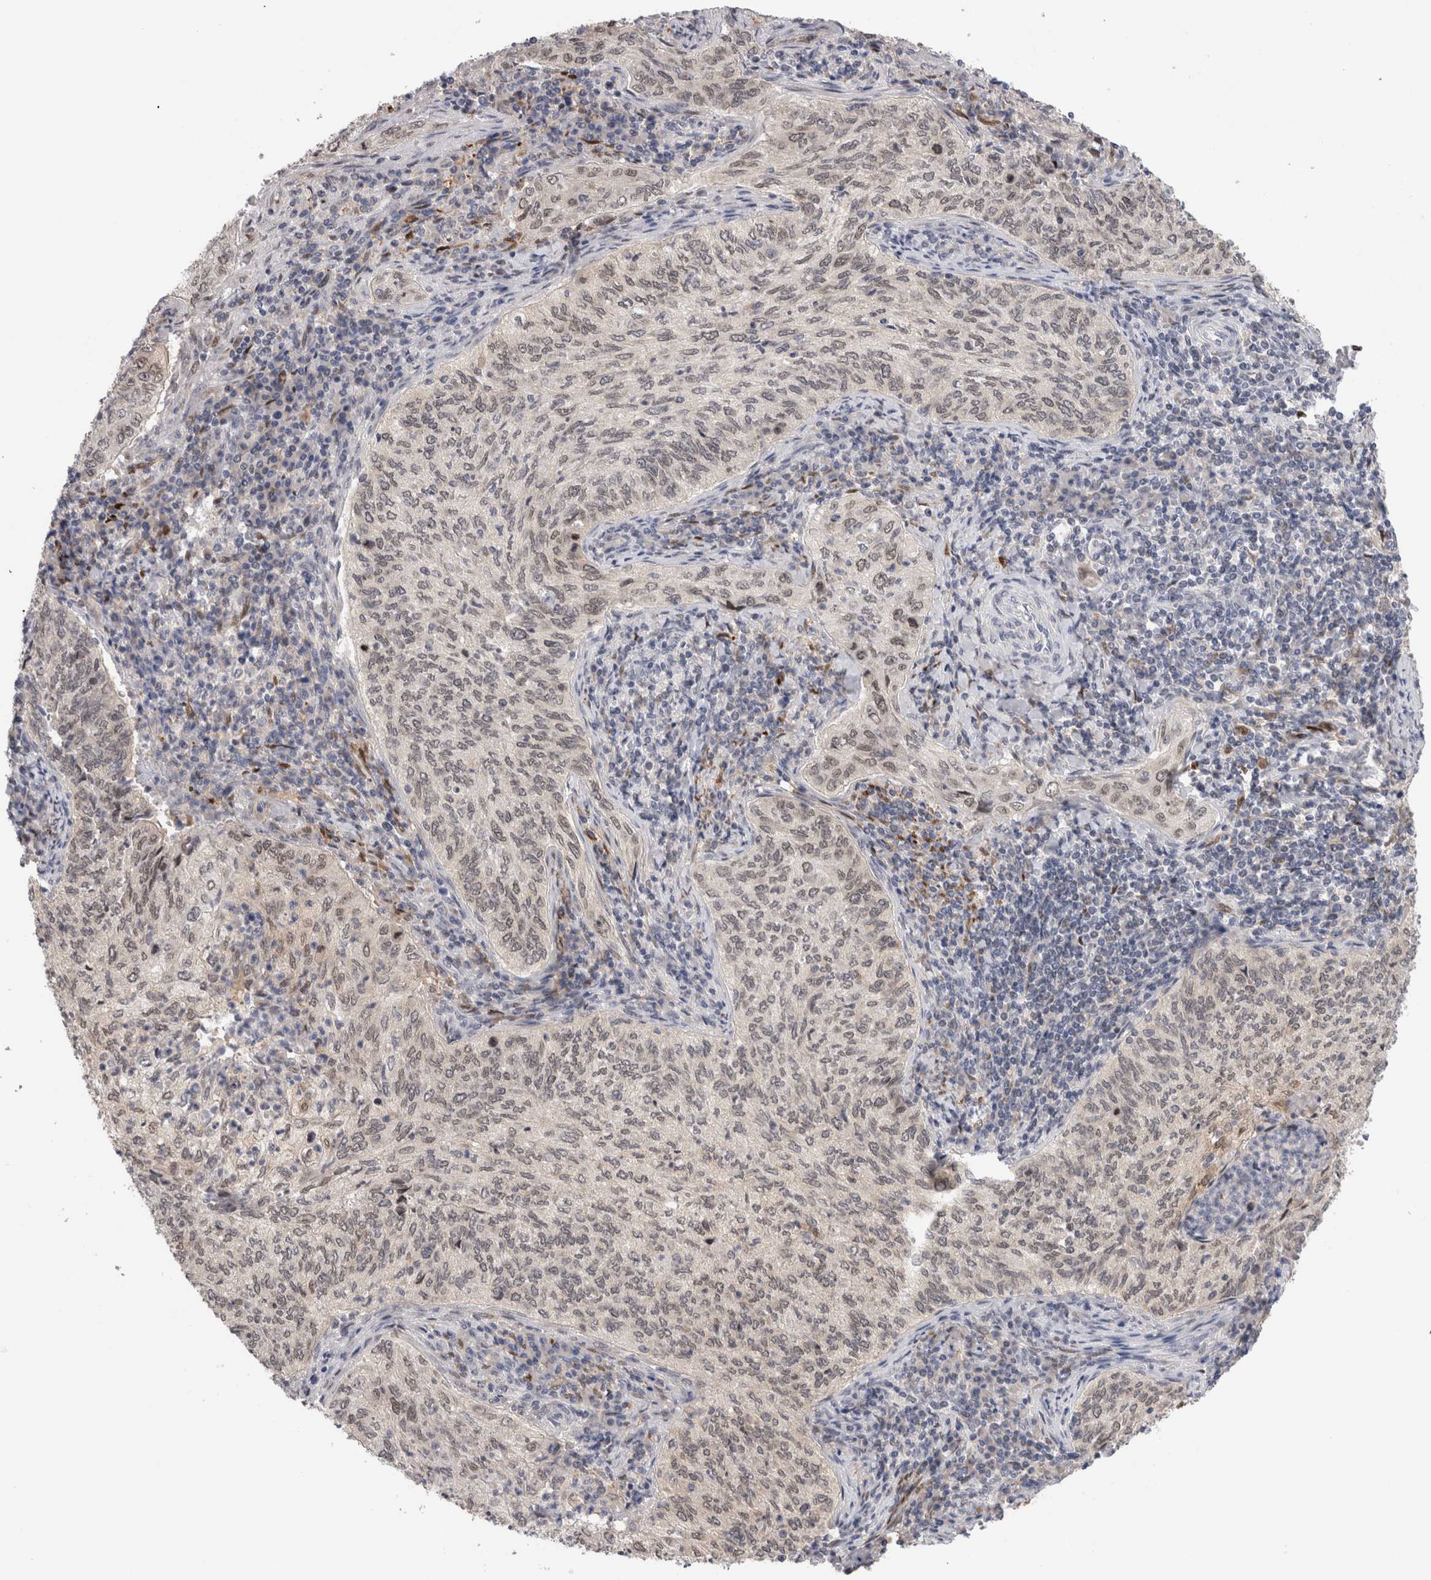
{"staining": {"intensity": "weak", "quantity": "<25%", "location": "nuclear"}, "tissue": "cervical cancer", "cell_type": "Tumor cells", "image_type": "cancer", "snomed": [{"axis": "morphology", "description": "Squamous cell carcinoma, NOS"}, {"axis": "topography", "description": "Cervix"}], "caption": "The IHC photomicrograph has no significant staining in tumor cells of cervical squamous cell carcinoma tissue.", "gene": "ZNF521", "patient": {"sex": "female", "age": 30}}